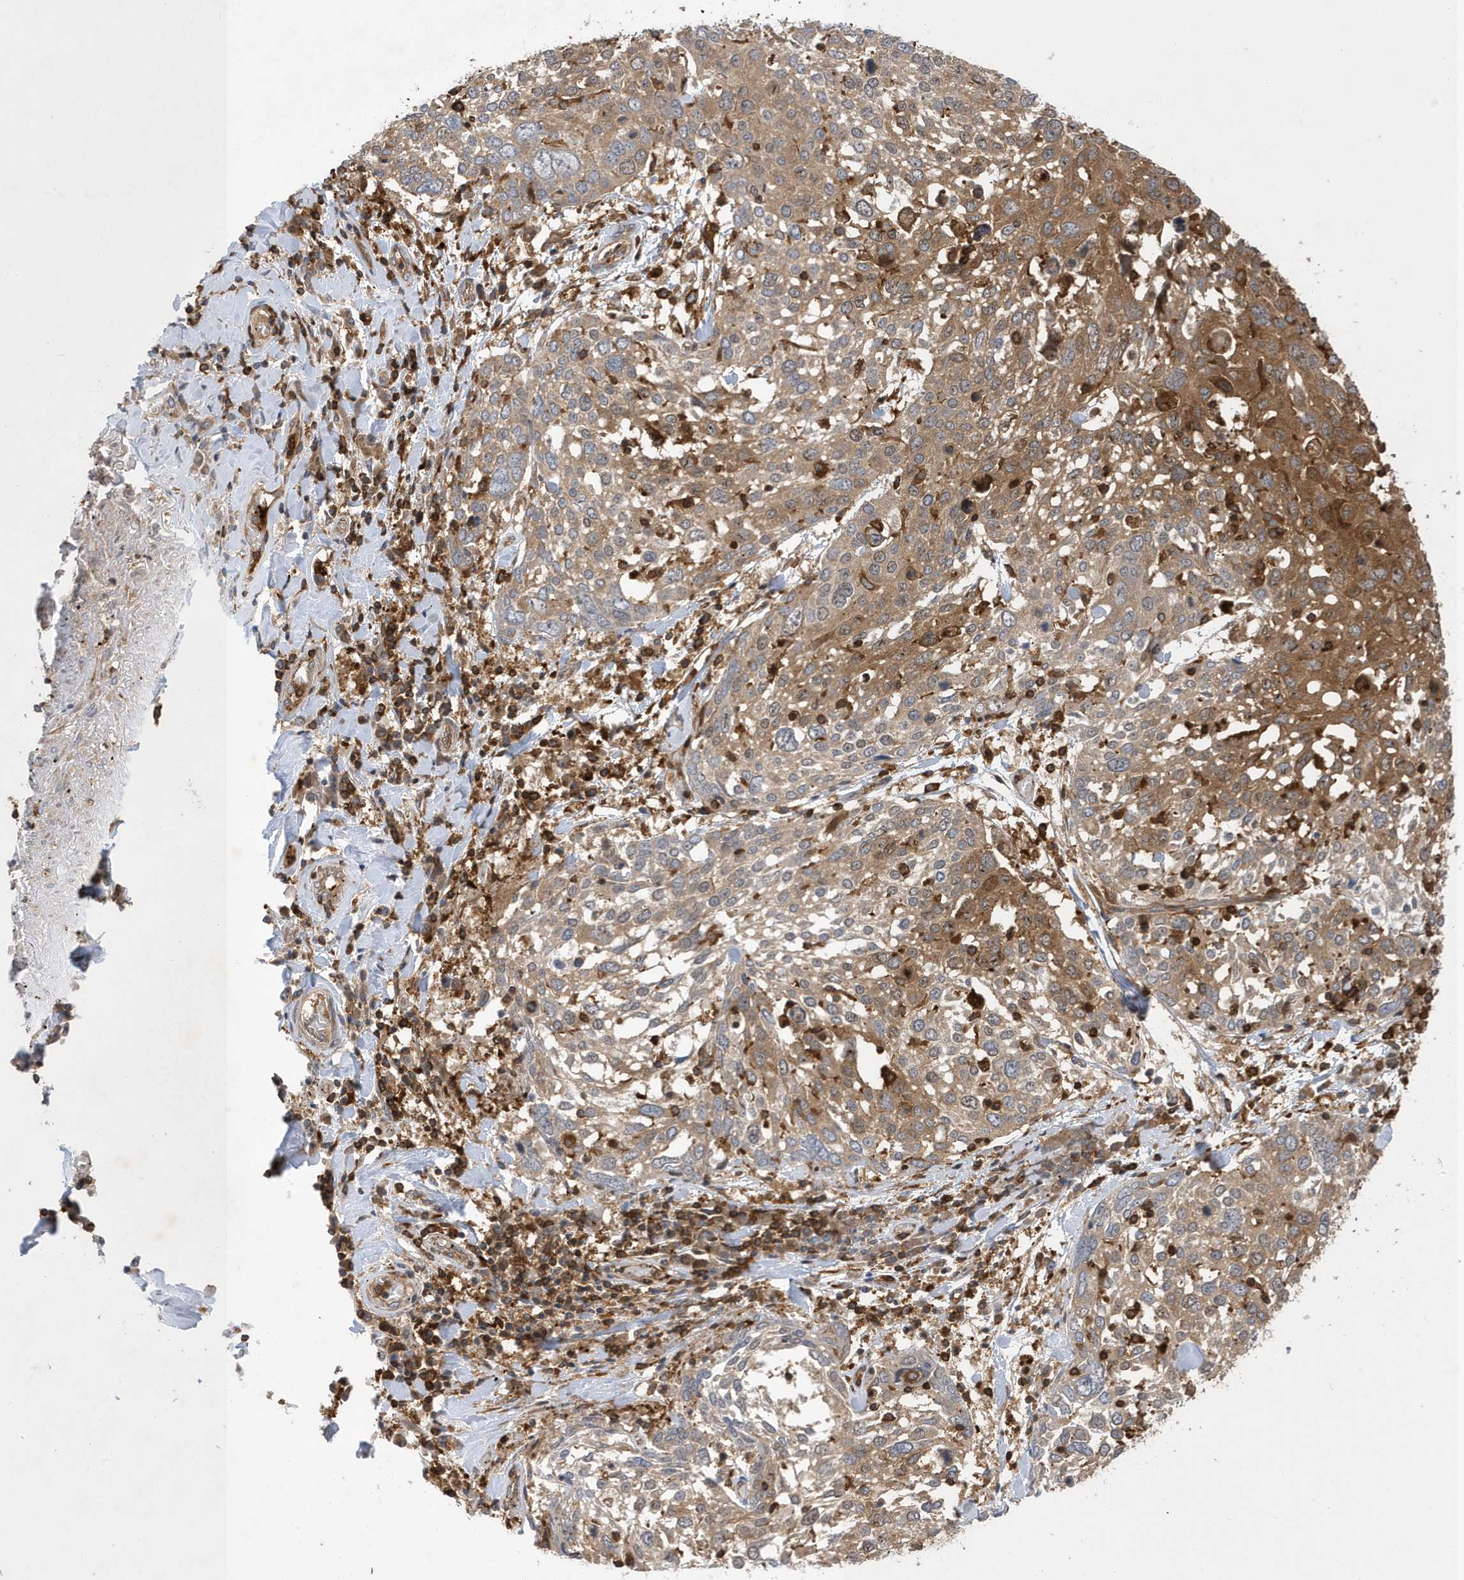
{"staining": {"intensity": "moderate", "quantity": ">75%", "location": "cytoplasmic/membranous"}, "tissue": "lung cancer", "cell_type": "Tumor cells", "image_type": "cancer", "snomed": [{"axis": "morphology", "description": "Squamous cell carcinoma, NOS"}, {"axis": "topography", "description": "Lung"}], "caption": "This micrograph displays squamous cell carcinoma (lung) stained with IHC to label a protein in brown. The cytoplasmic/membranous of tumor cells show moderate positivity for the protein. Nuclei are counter-stained blue.", "gene": "LAPTM4A", "patient": {"sex": "male", "age": 65}}